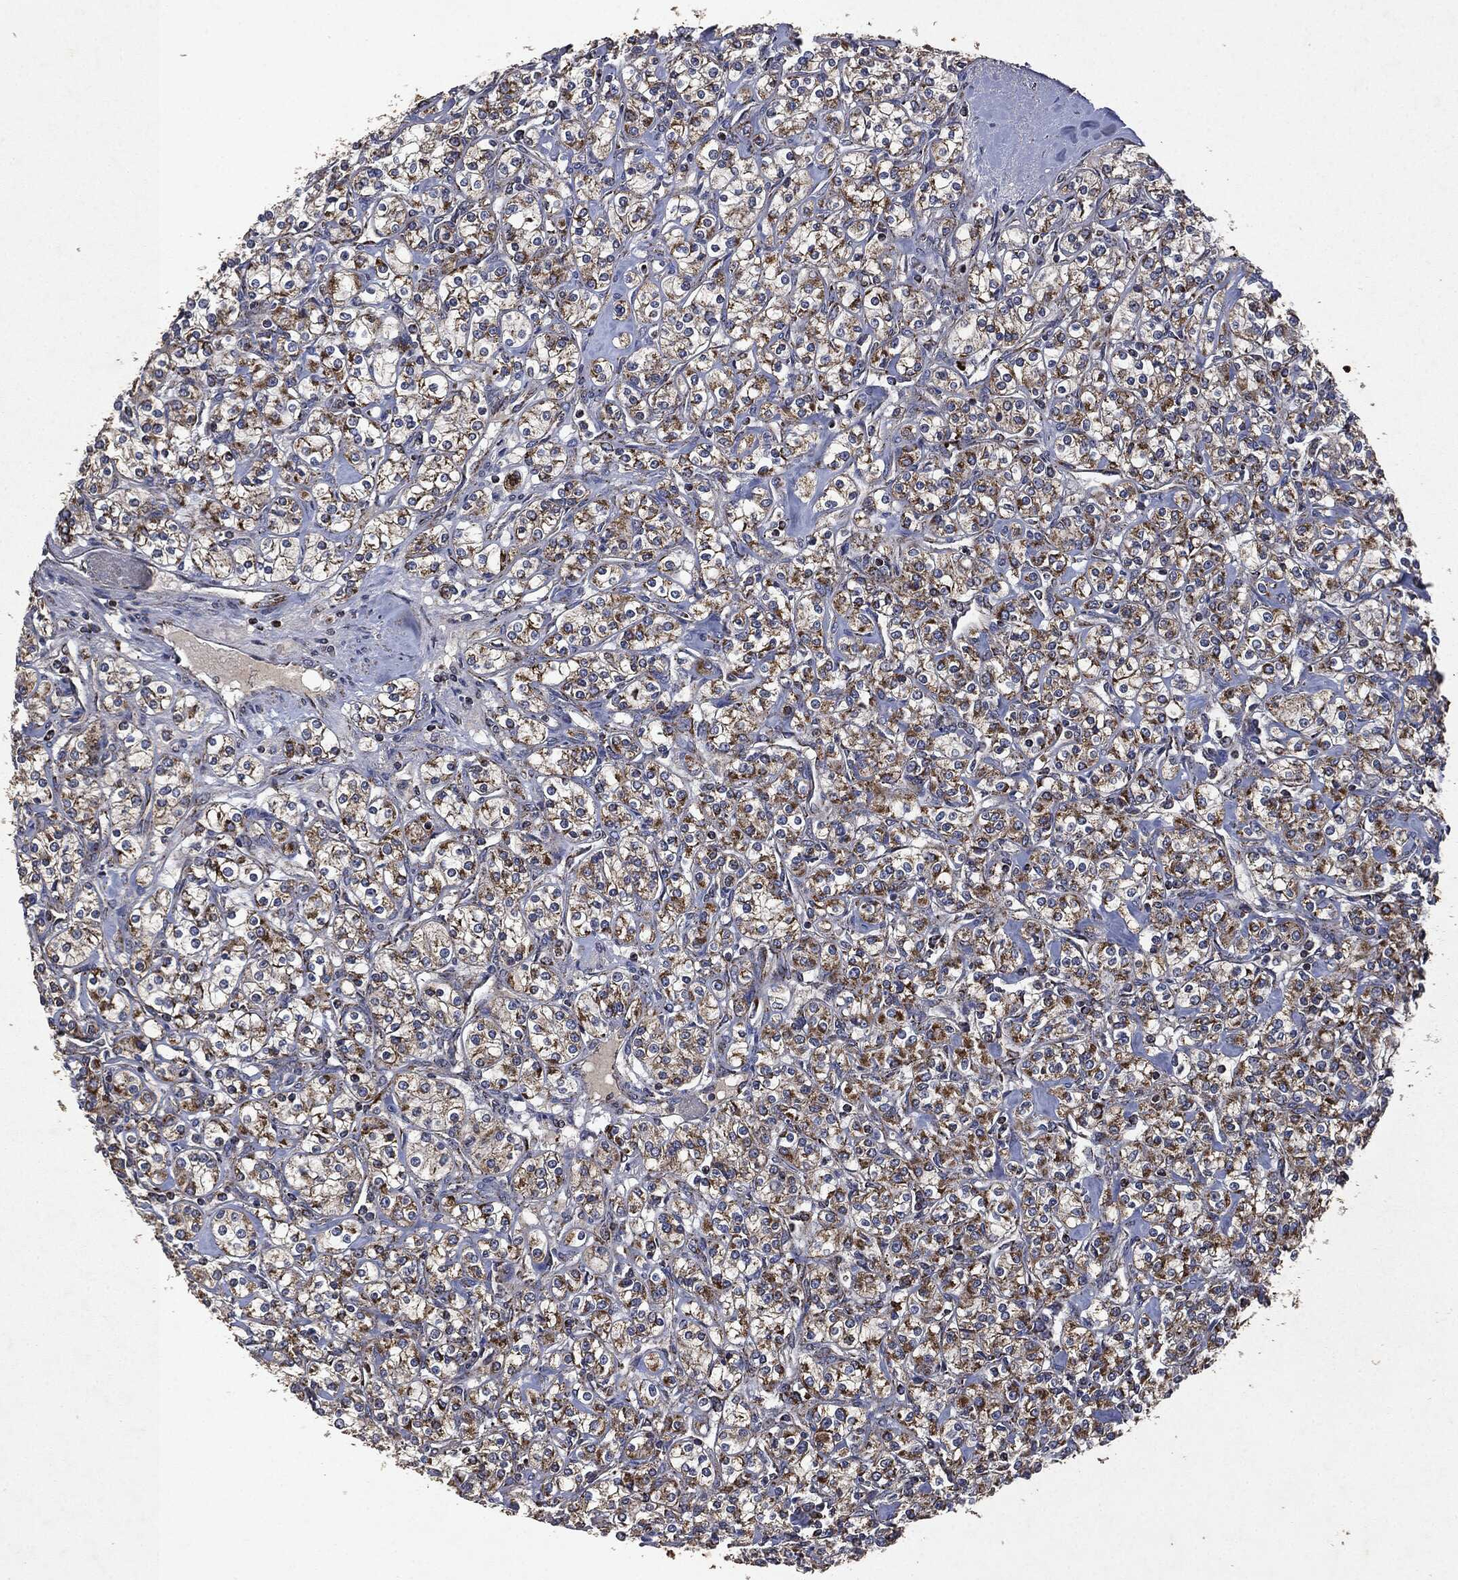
{"staining": {"intensity": "moderate", "quantity": ">75%", "location": "cytoplasmic/membranous"}, "tissue": "renal cancer", "cell_type": "Tumor cells", "image_type": "cancer", "snomed": [{"axis": "morphology", "description": "Adenocarcinoma, NOS"}, {"axis": "topography", "description": "Kidney"}], "caption": "Immunohistochemical staining of adenocarcinoma (renal) demonstrates moderate cytoplasmic/membranous protein positivity in about >75% of tumor cells. The staining was performed using DAB to visualize the protein expression in brown, while the nuclei were stained in blue with hematoxylin (Magnification: 20x).", "gene": "RYK", "patient": {"sex": "male", "age": 77}}